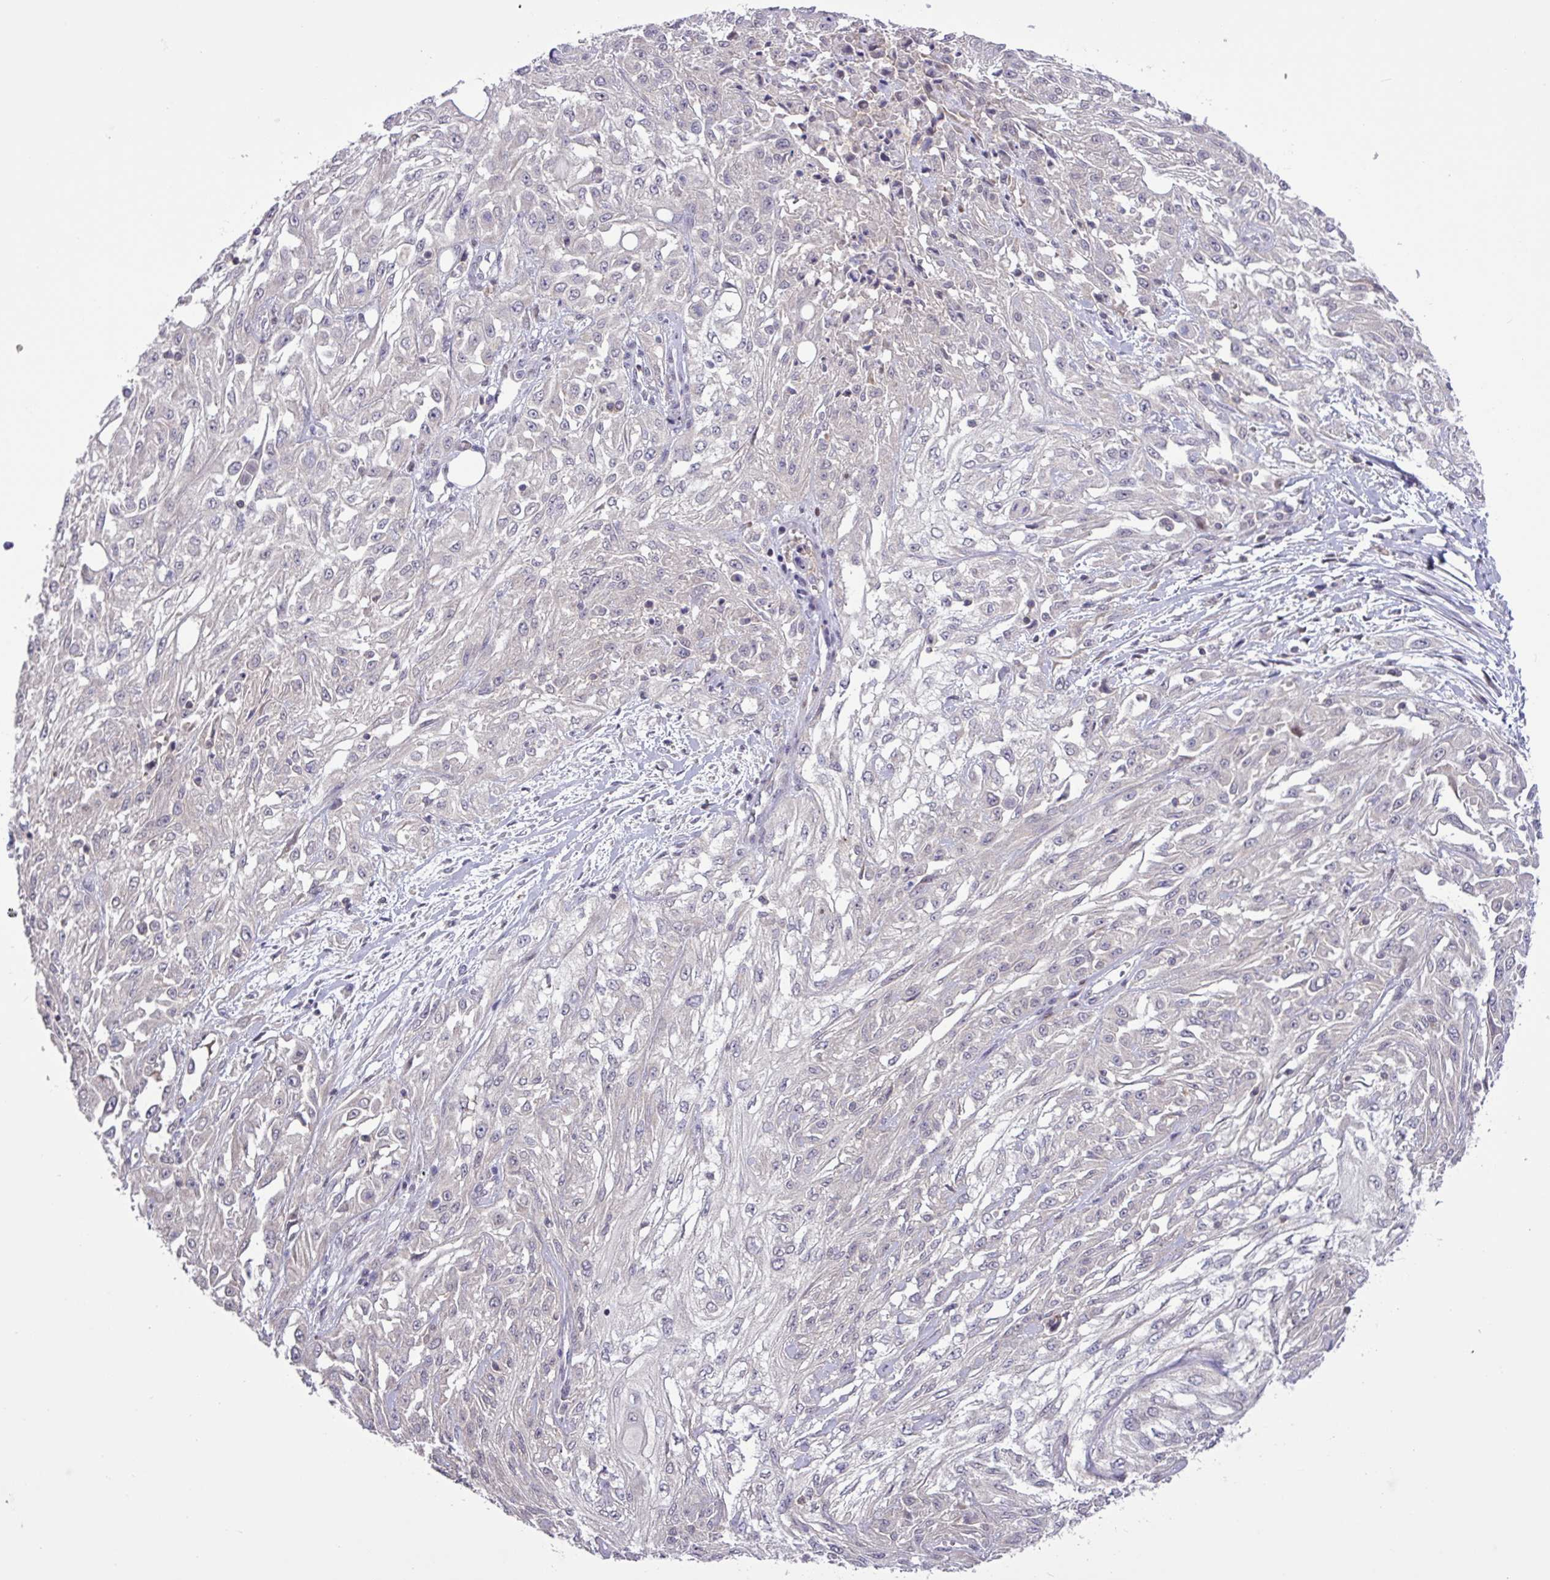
{"staining": {"intensity": "negative", "quantity": "none", "location": "none"}, "tissue": "skin cancer", "cell_type": "Tumor cells", "image_type": "cancer", "snomed": [{"axis": "morphology", "description": "Squamous cell carcinoma, NOS"}, {"axis": "morphology", "description": "Squamous cell carcinoma, metastatic, NOS"}, {"axis": "topography", "description": "Skin"}, {"axis": "topography", "description": "Lymph node"}], "caption": "IHC image of human skin cancer stained for a protein (brown), which displays no staining in tumor cells.", "gene": "RTL3", "patient": {"sex": "male", "age": 75}}